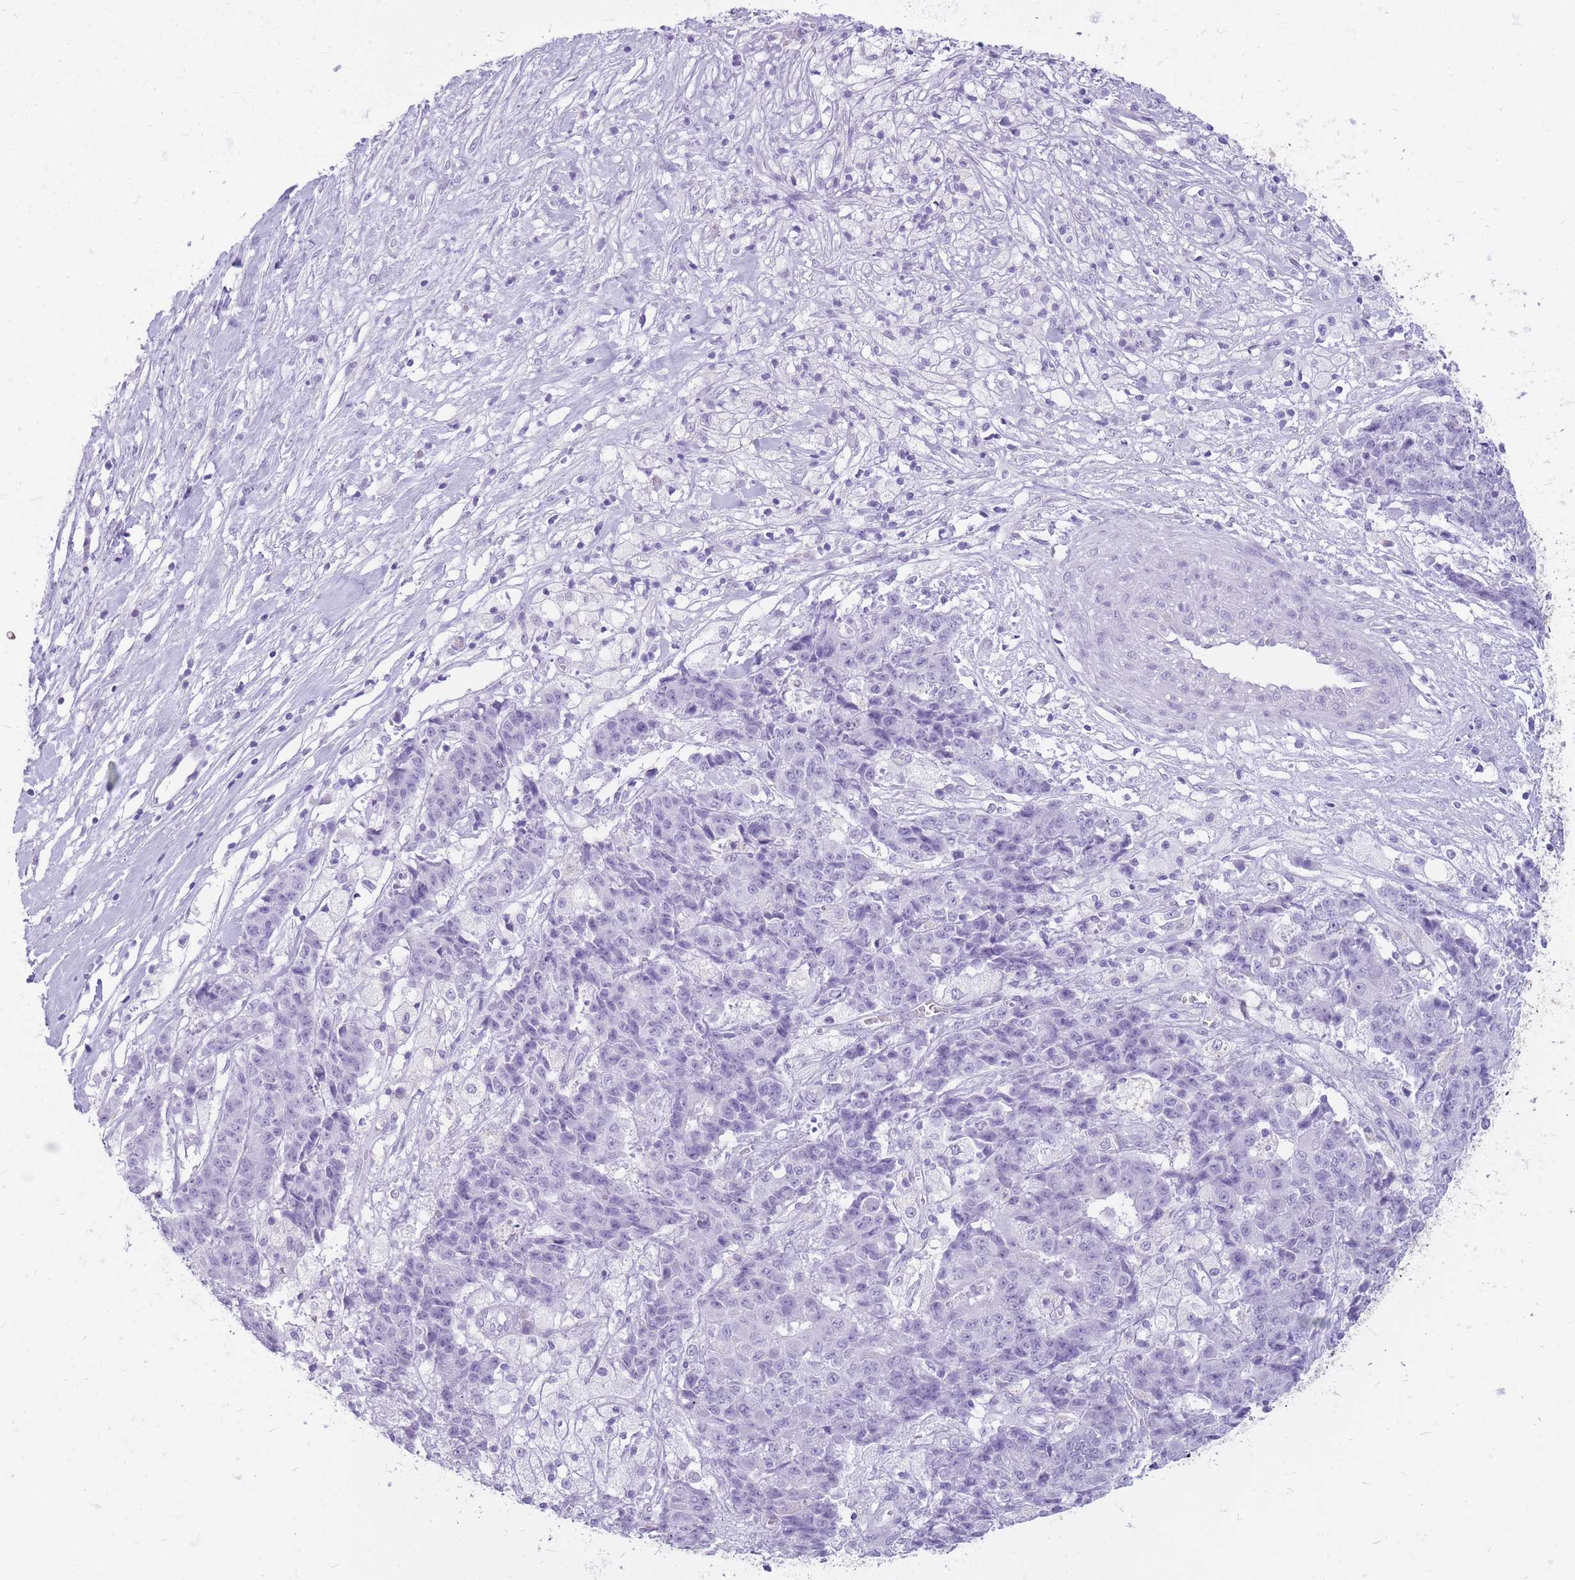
{"staining": {"intensity": "negative", "quantity": "none", "location": "none"}, "tissue": "ovarian cancer", "cell_type": "Tumor cells", "image_type": "cancer", "snomed": [{"axis": "morphology", "description": "Carcinoma, endometroid"}, {"axis": "topography", "description": "Ovary"}], "caption": "Immunohistochemistry of human ovarian cancer (endometroid carcinoma) reveals no expression in tumor cells. (Immunohistochemistry (ihc), brightfield microscopy, high magnification).", "gene": "CYP21A2", "patient": {"sex": "female", "age": 42}}